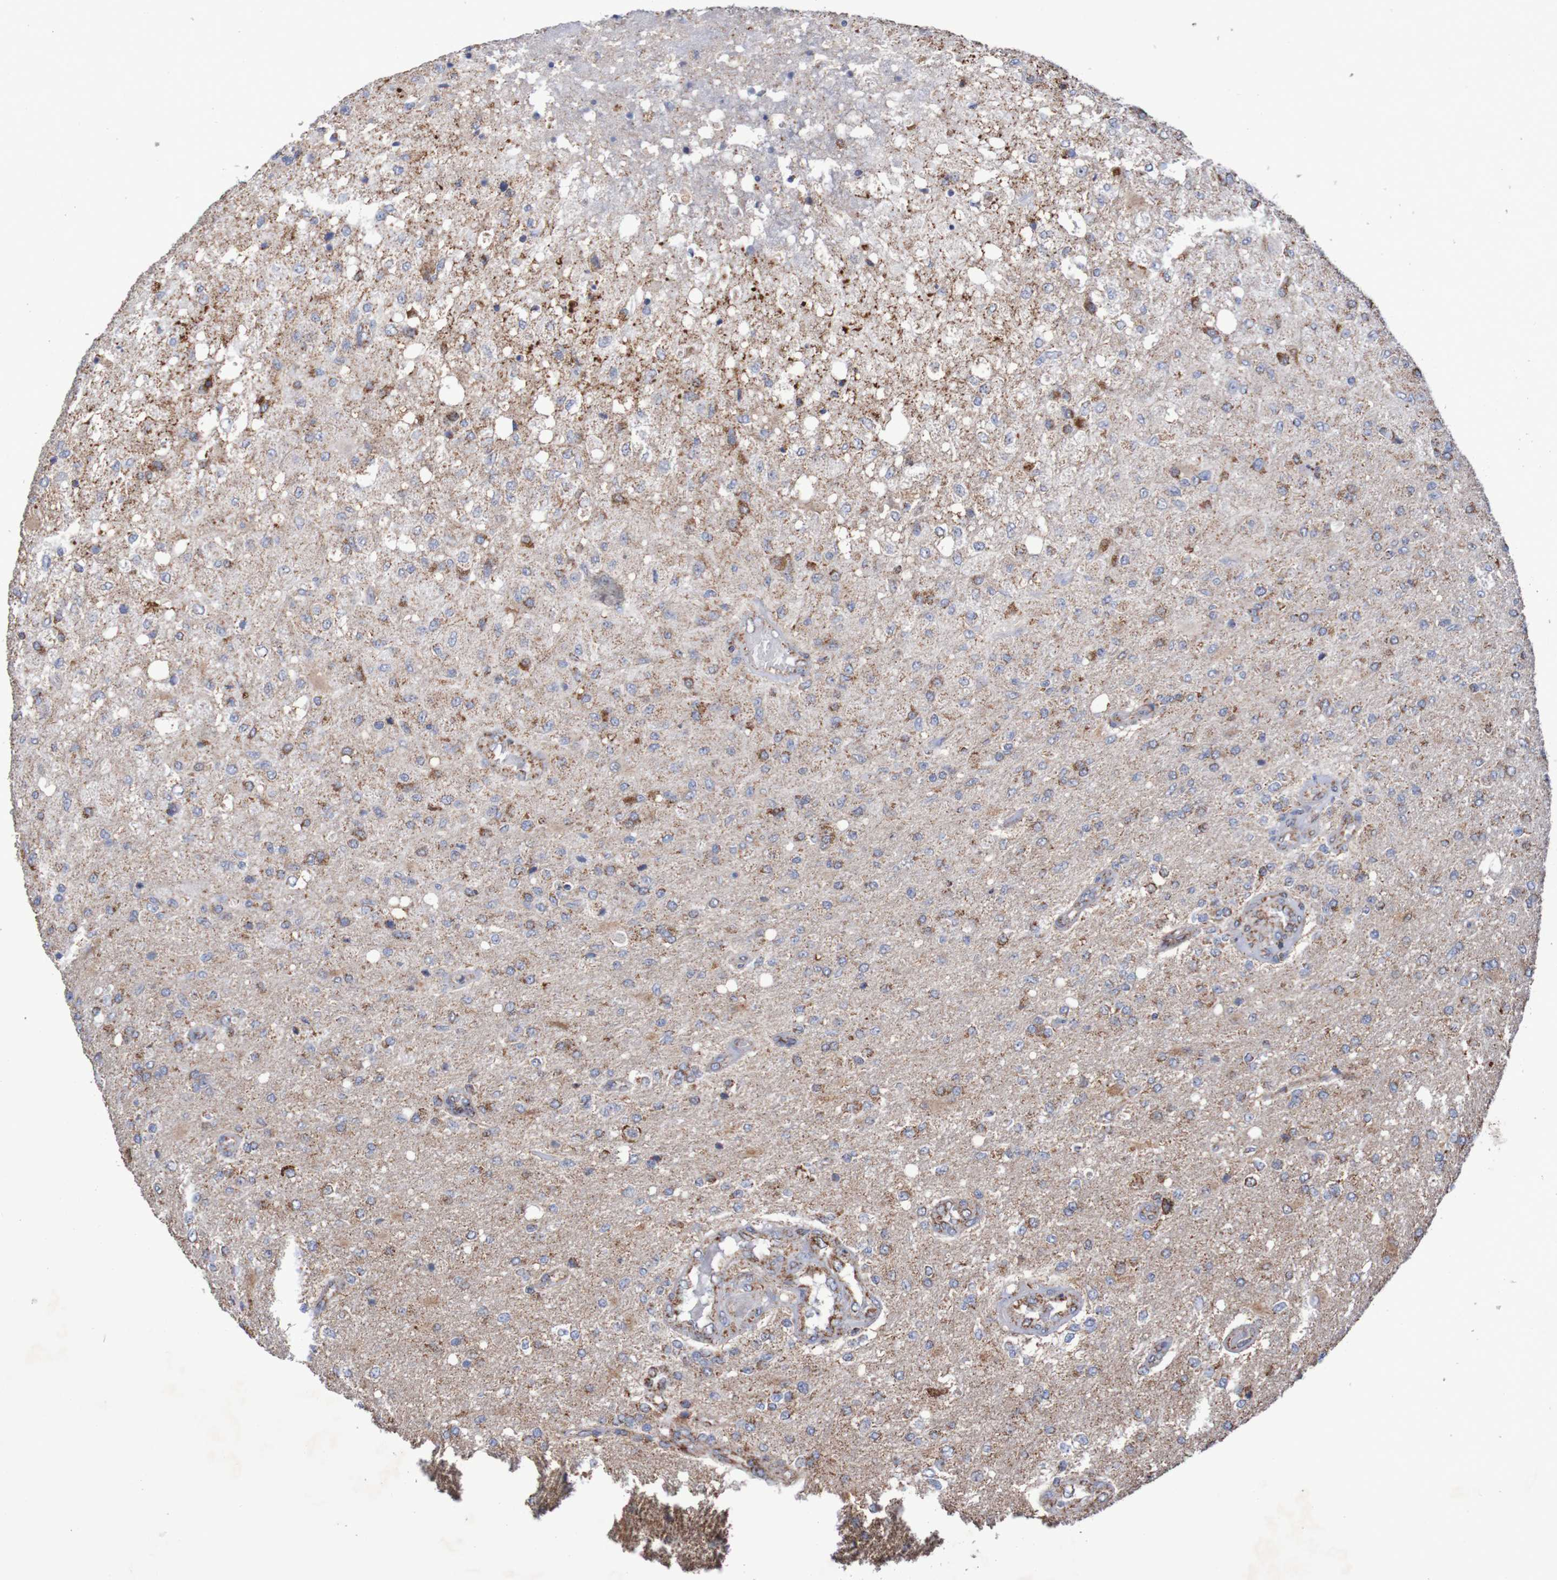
{"staining": {"intensity": "moderate", "quantity": "<25%", "location": "cytoplasmic/membranous"}, "tissue": "glioma", "cell_type": "Tumor cells", "image_type": "cancer", "snomed": [{"axis": "morphology", "description": "Normal tissue, NOS"}, {"axis": "morphology", "description": "Glioma, malignant, High grade"}, {"axis": "topography", "description": "Cerebral cortex"}], "caption": "High-magnification brightfield microscopy of high-grade glioma (malignant) stained with DAB (brown) and counterstained with hematoxylin (blue). tumor cells exhibit moderate cytoplasmic/membranous staining is appreciated in approximately<25% of cells.", "gene": "MMEL1", "patient": {"sex": "male", "age": 77}}